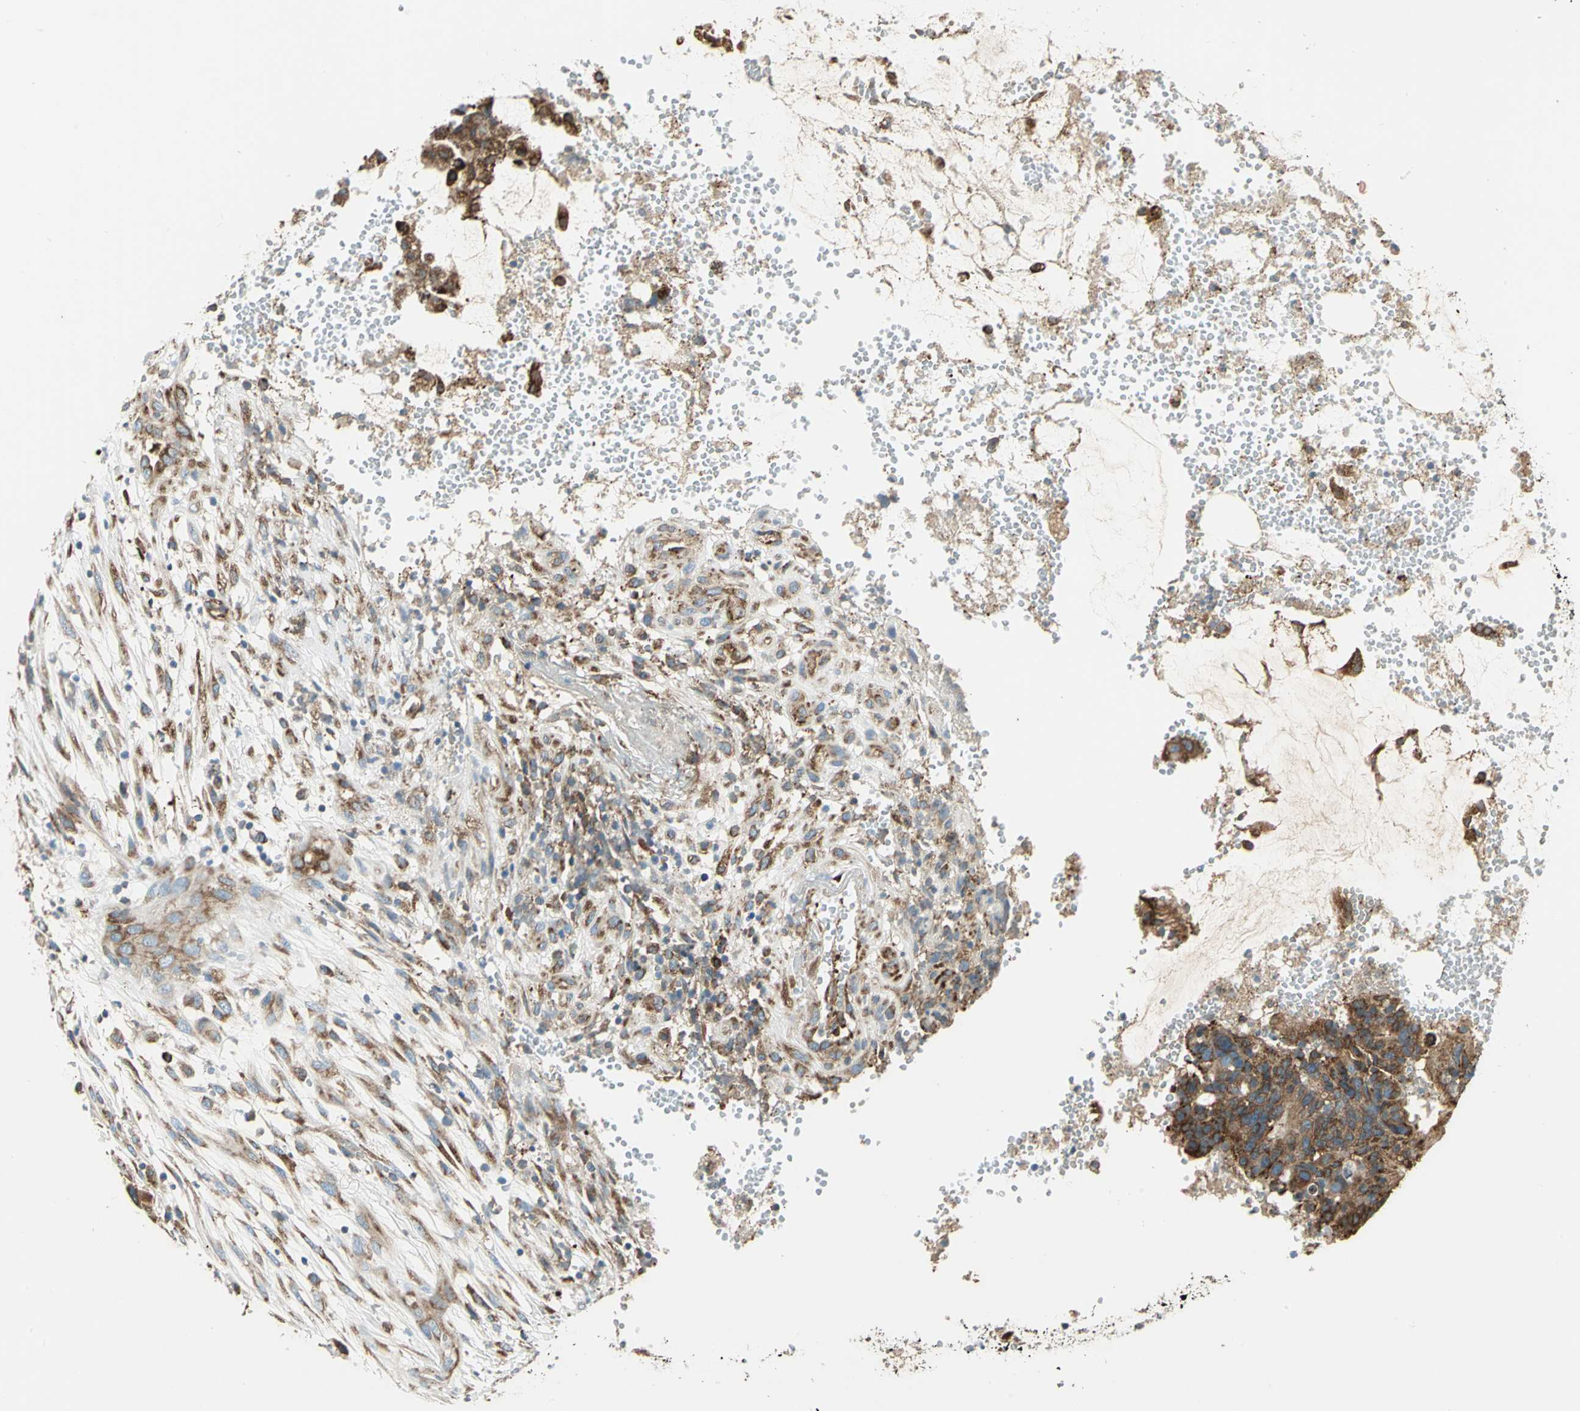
{"staining": {"intensity": "moderate", "quantity": ">75%", "location": "cytoplasmic/membranous"}, "tissue": "colorectal cancer", "cell_type": "Tumor cells", "image_type": "cancer", "snomed": [{"axis": "morphology", "description": "Adenocarcinoma, NOS"}, {"axis": "topography", "description": "Colon"}], "caption": "Colorectal cancer was stained to show a protein in brown. There is medium levels of moderate cytoplasmic/membranous staining in approximately >75% of tumor cells. The protein is stained brown, and the nuclei are stained in blue (DAB (3,3'-diaminobenzidine) IHC with brightfield microscopy, high magnification).", "gene": "PDIA4", "patient": {"sex": "female", "age": 57}}